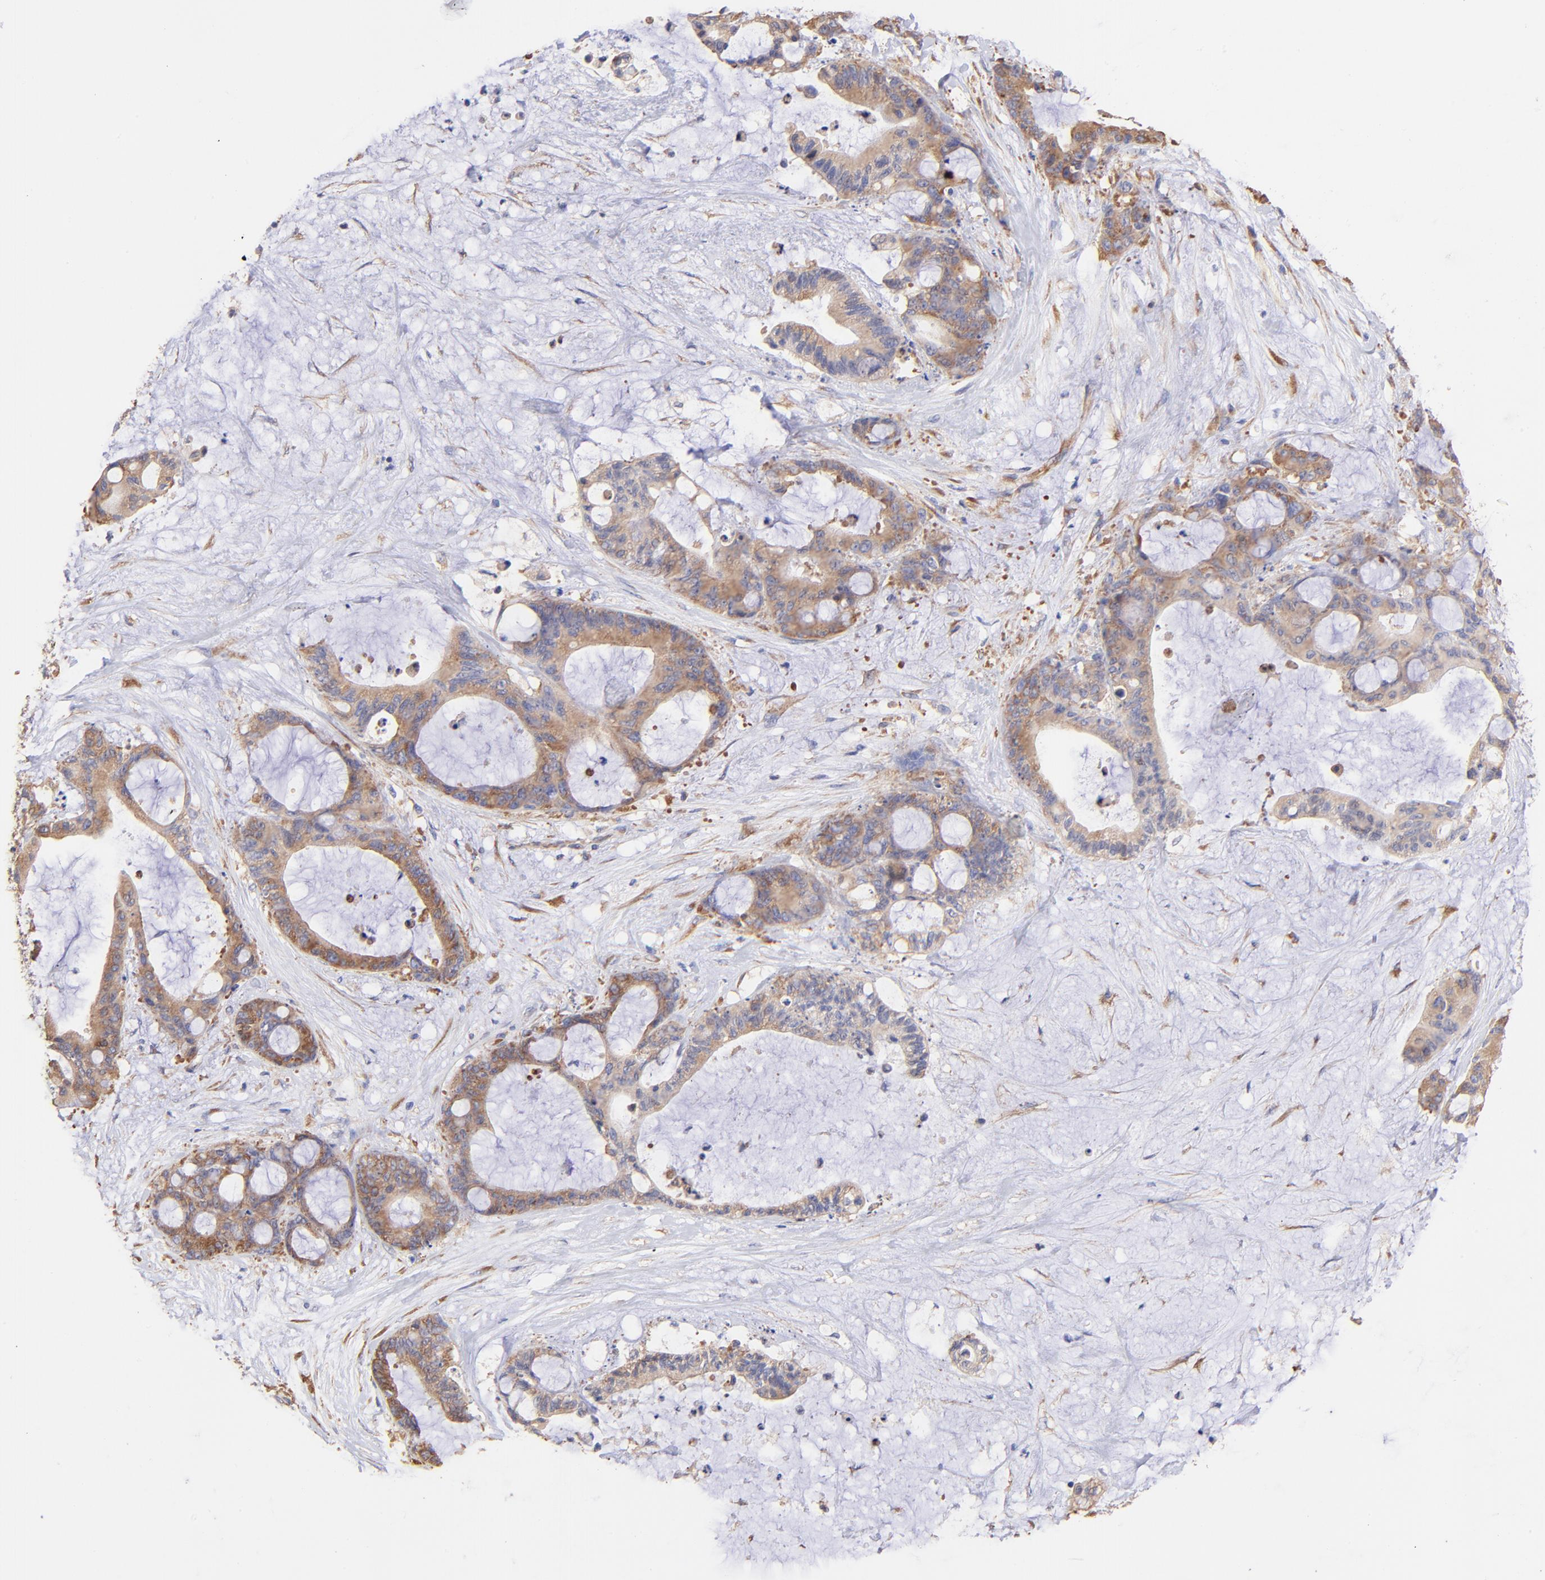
{"staining": {"intensity": "moderate", "quantity": ">75%", "location": "cytoplasmic/membranous"}, "tissue": "liver cancer", "cell_type": "Tumor cells", "image_type": "cancer", "snomed": [{"axis": "morphology", "description": "Cholangiocarcinoma"}, {"axis": "topography", "description": "Liver"}], "caption": "Immunohistochemistry (IHC) of liver cholangiocarcinoma shows medium levels of moderate cytoplasmic/membranous positivity in about >75% of tumor cells.", "gene": "RPL30", "patient": {"sex": "female", "age": 73}}